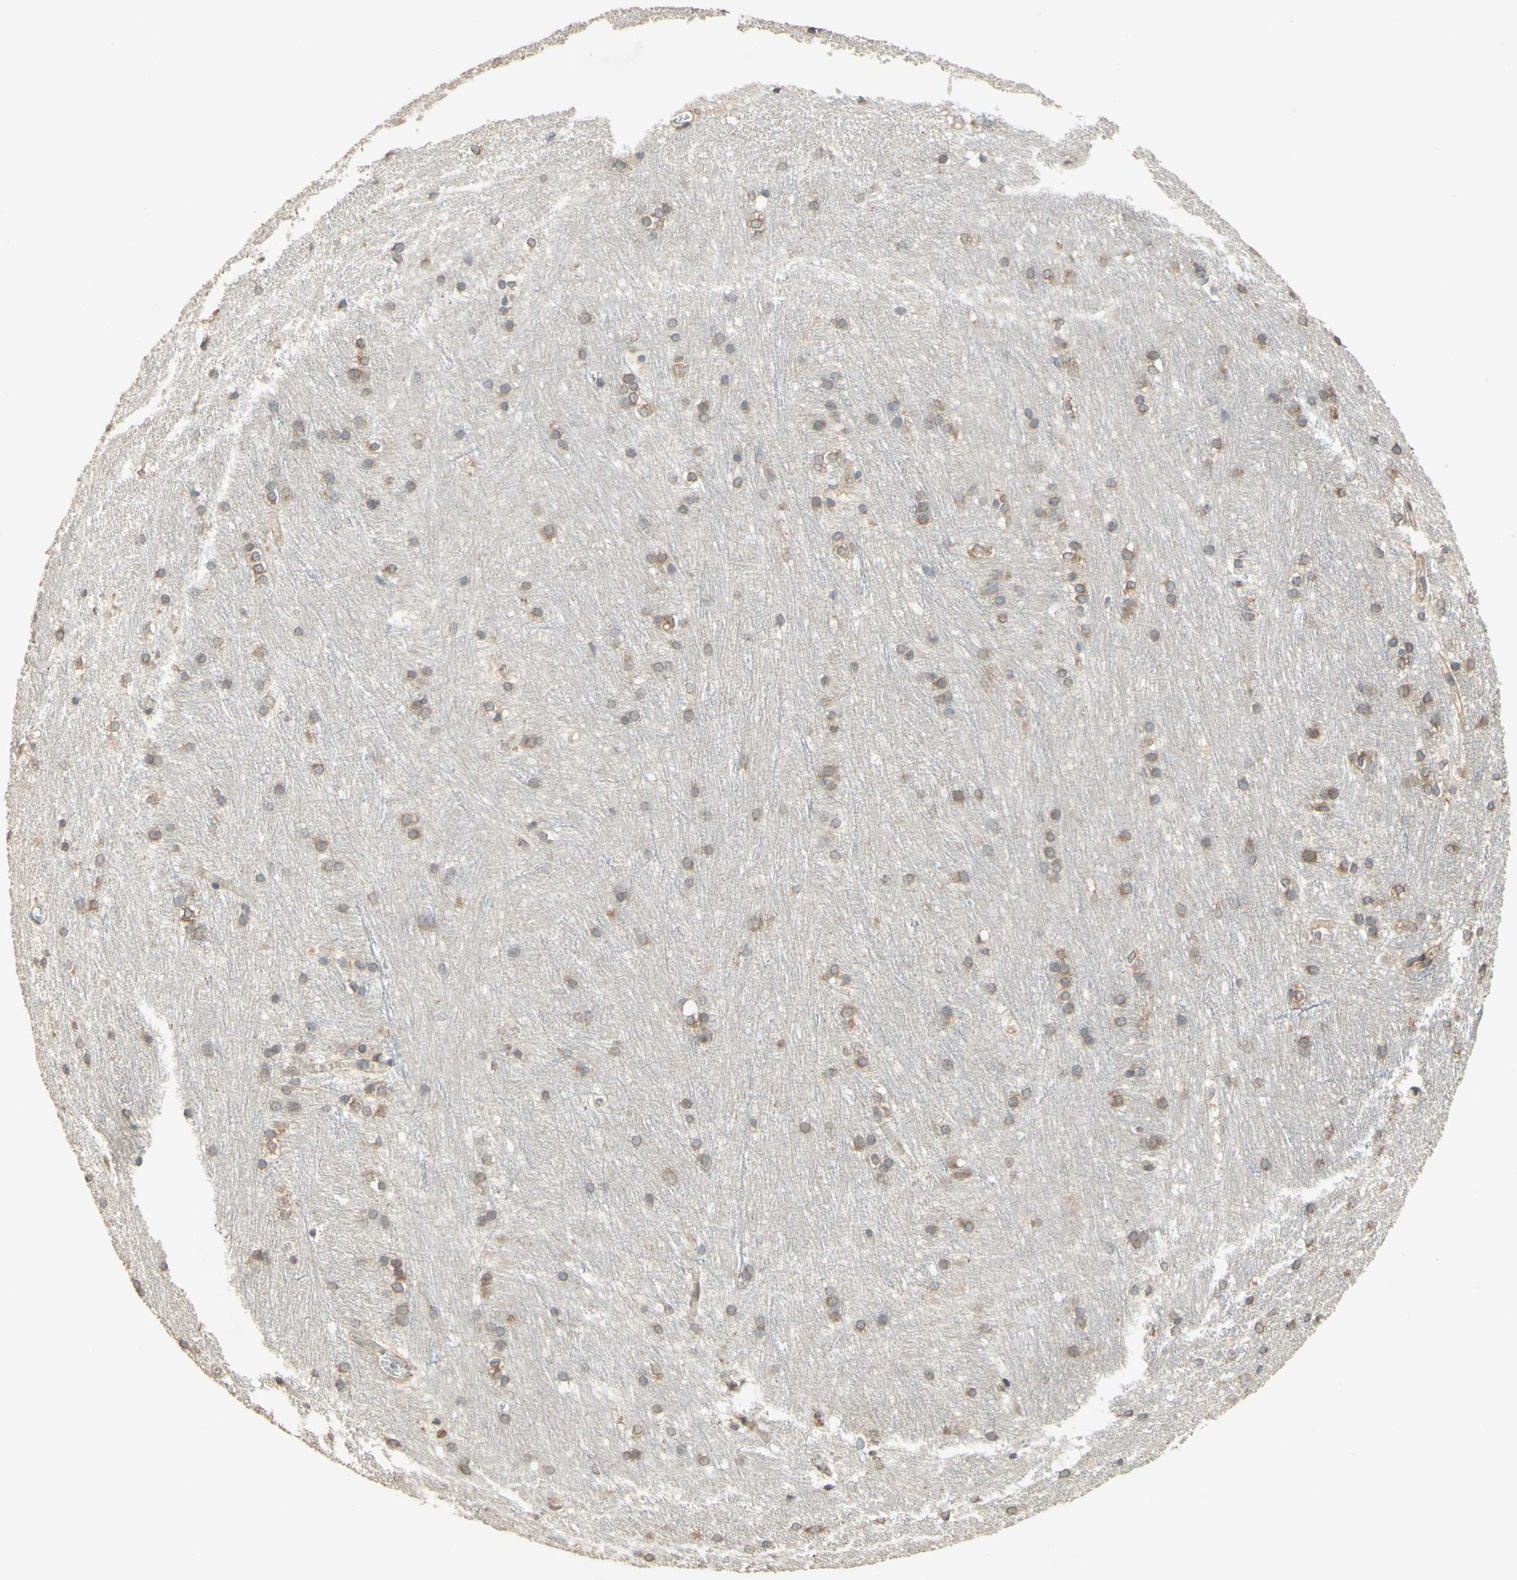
{"staining": {"intensity": "moderate", "quantity": ">75%", "location": "cytoplasmic/membranous,nuclear"}, "tissue": "caudate", "cell_type": "Glial cells", "image_type": "normal", "snomed": [{"axis": "morphology", "description": "Normal tissue, NOS"}, {"axis": "topography", "description": "Lateral ventricle wall"}], "caption": "Protein expression analysis of benign caudate exhibits moderate cytoplasmic/membranous,nuclear staining in about >75% of glial cells. (Brightfield microscopy of DAB IHC at high magnification).", "gene": "PTPRU", "patient": {"sex": "female", "age": 19}}